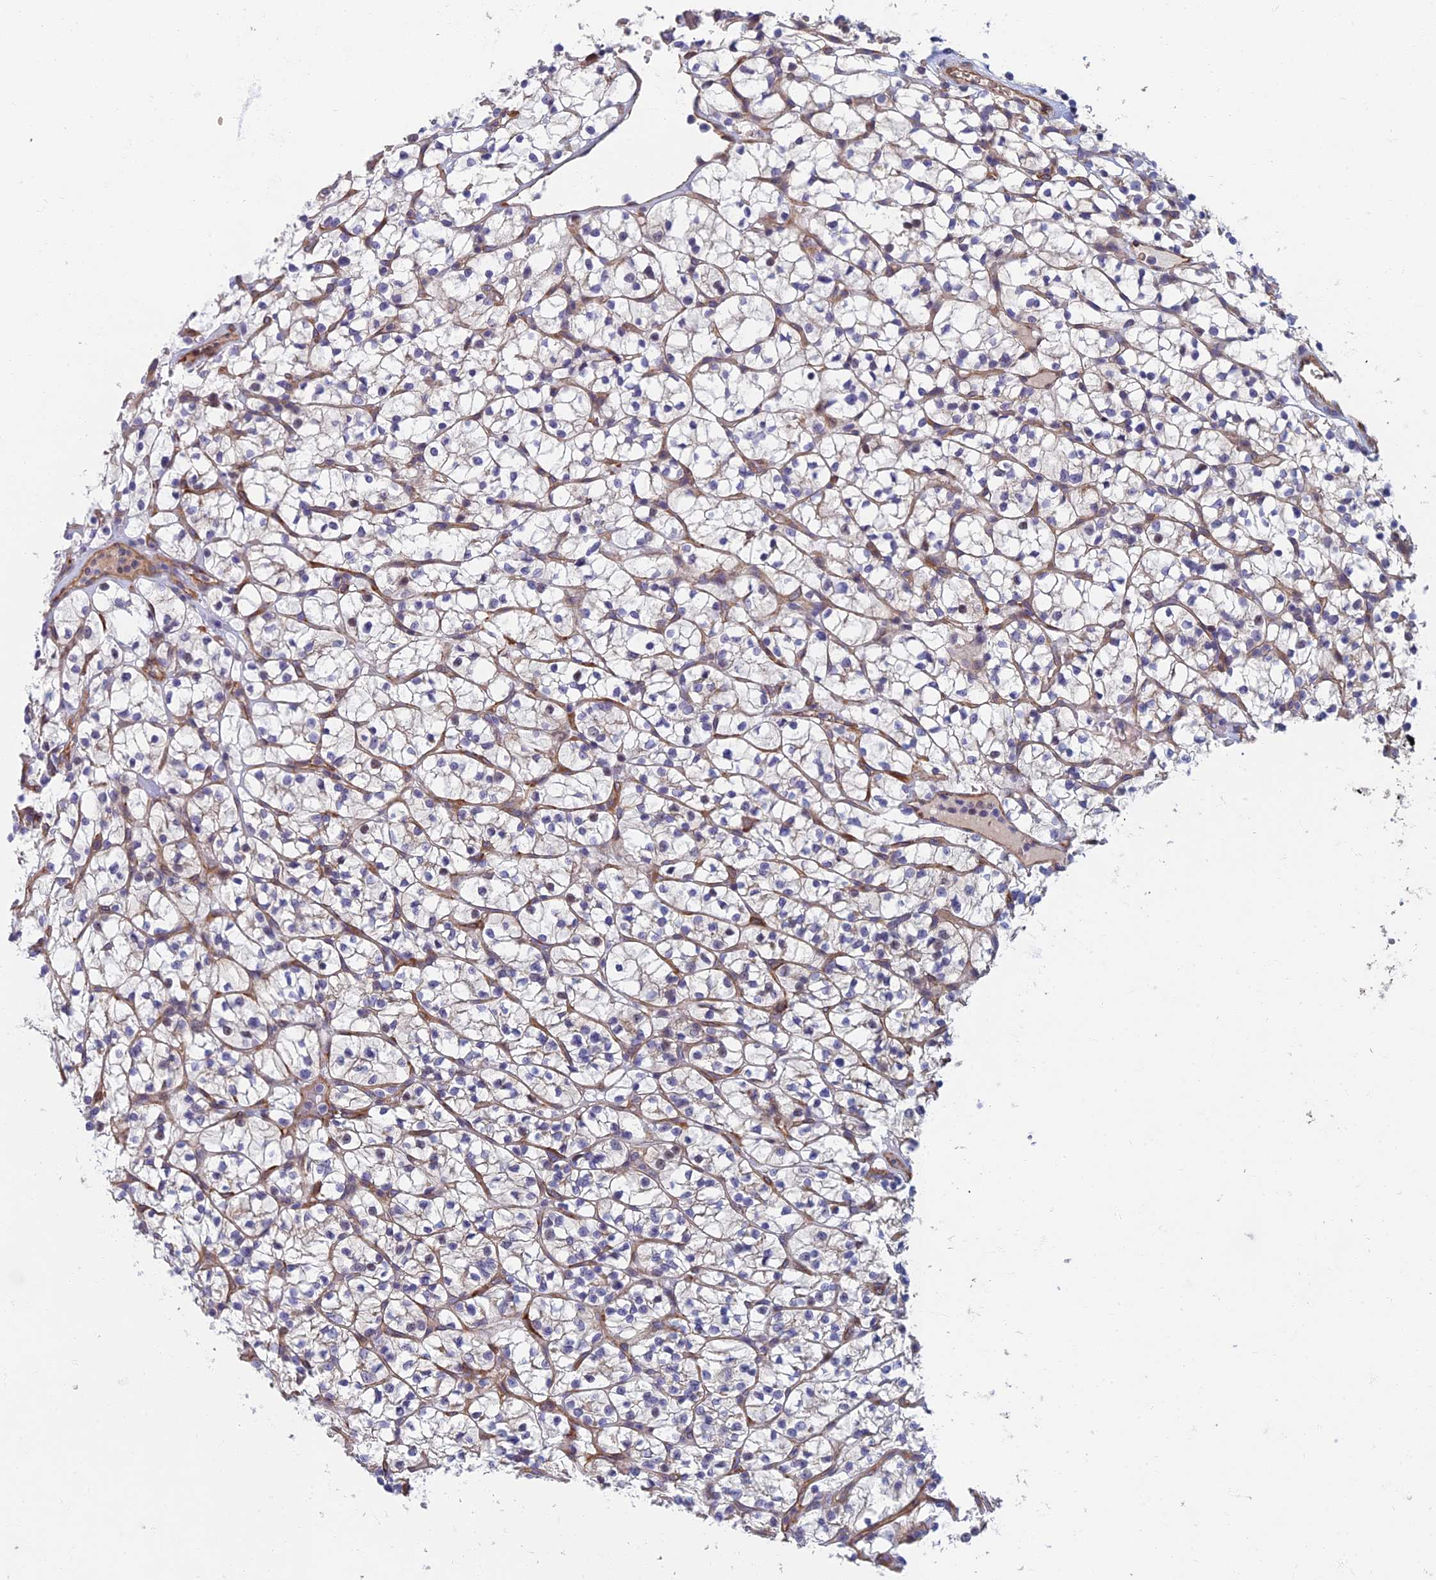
{"staining": {"intensity": "negative", "quantity": "none", "location": "none"}, "tissue": "renal cancer", "cell_type": "Tumor cells", "image_type": "cancer", "snomed": [{"axis": "morphology", "description": "Adenocarcinoma, NOS"}, {"axis": "topography", "description": "Kidney"}], "caption": "Renal adenocarcinoma was stained to show a protein in brown. There is no significant positivity in tumor cells.", "gene": "RHBDL2", "patient": {"sex": "female", "age": 64}}